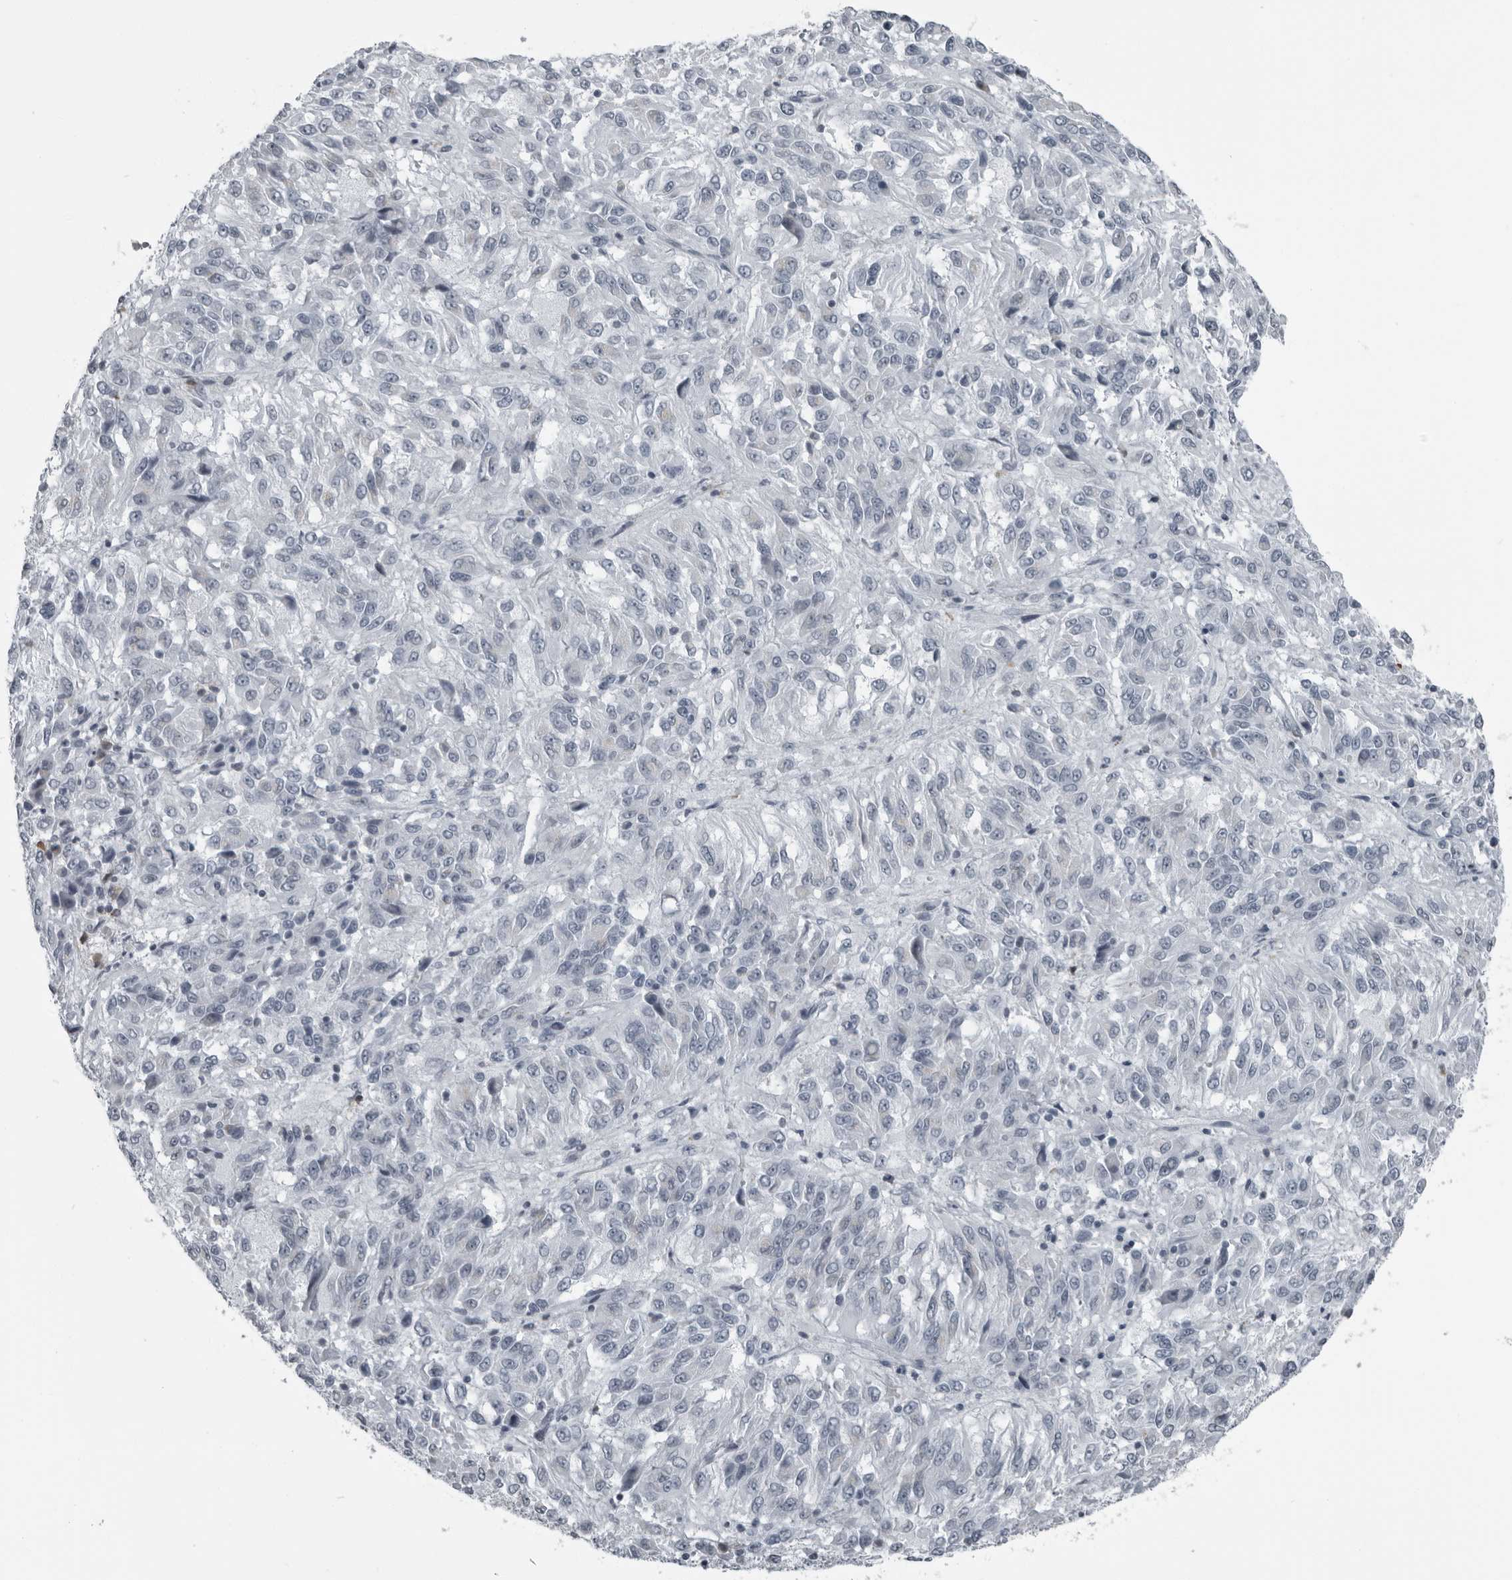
{"staining": {"intensity": "negative", "quantity": "none", "location": "none"}, "tissue": "melanoma", "cell_type": "Tumor cells", "image_type": "cancer", "snomed": [{"axis": "morphology", "description": "Malignant melanoma, Metastatic site"}, {"axis": "topography", "description": "Lung"}], "caption": "Immunohistochemistry image of melanoma stained for a protein (brown), which shows no staining in tumor cells.", "gene": "RTCA", "patient": {"sex": "male", "age": 64}}